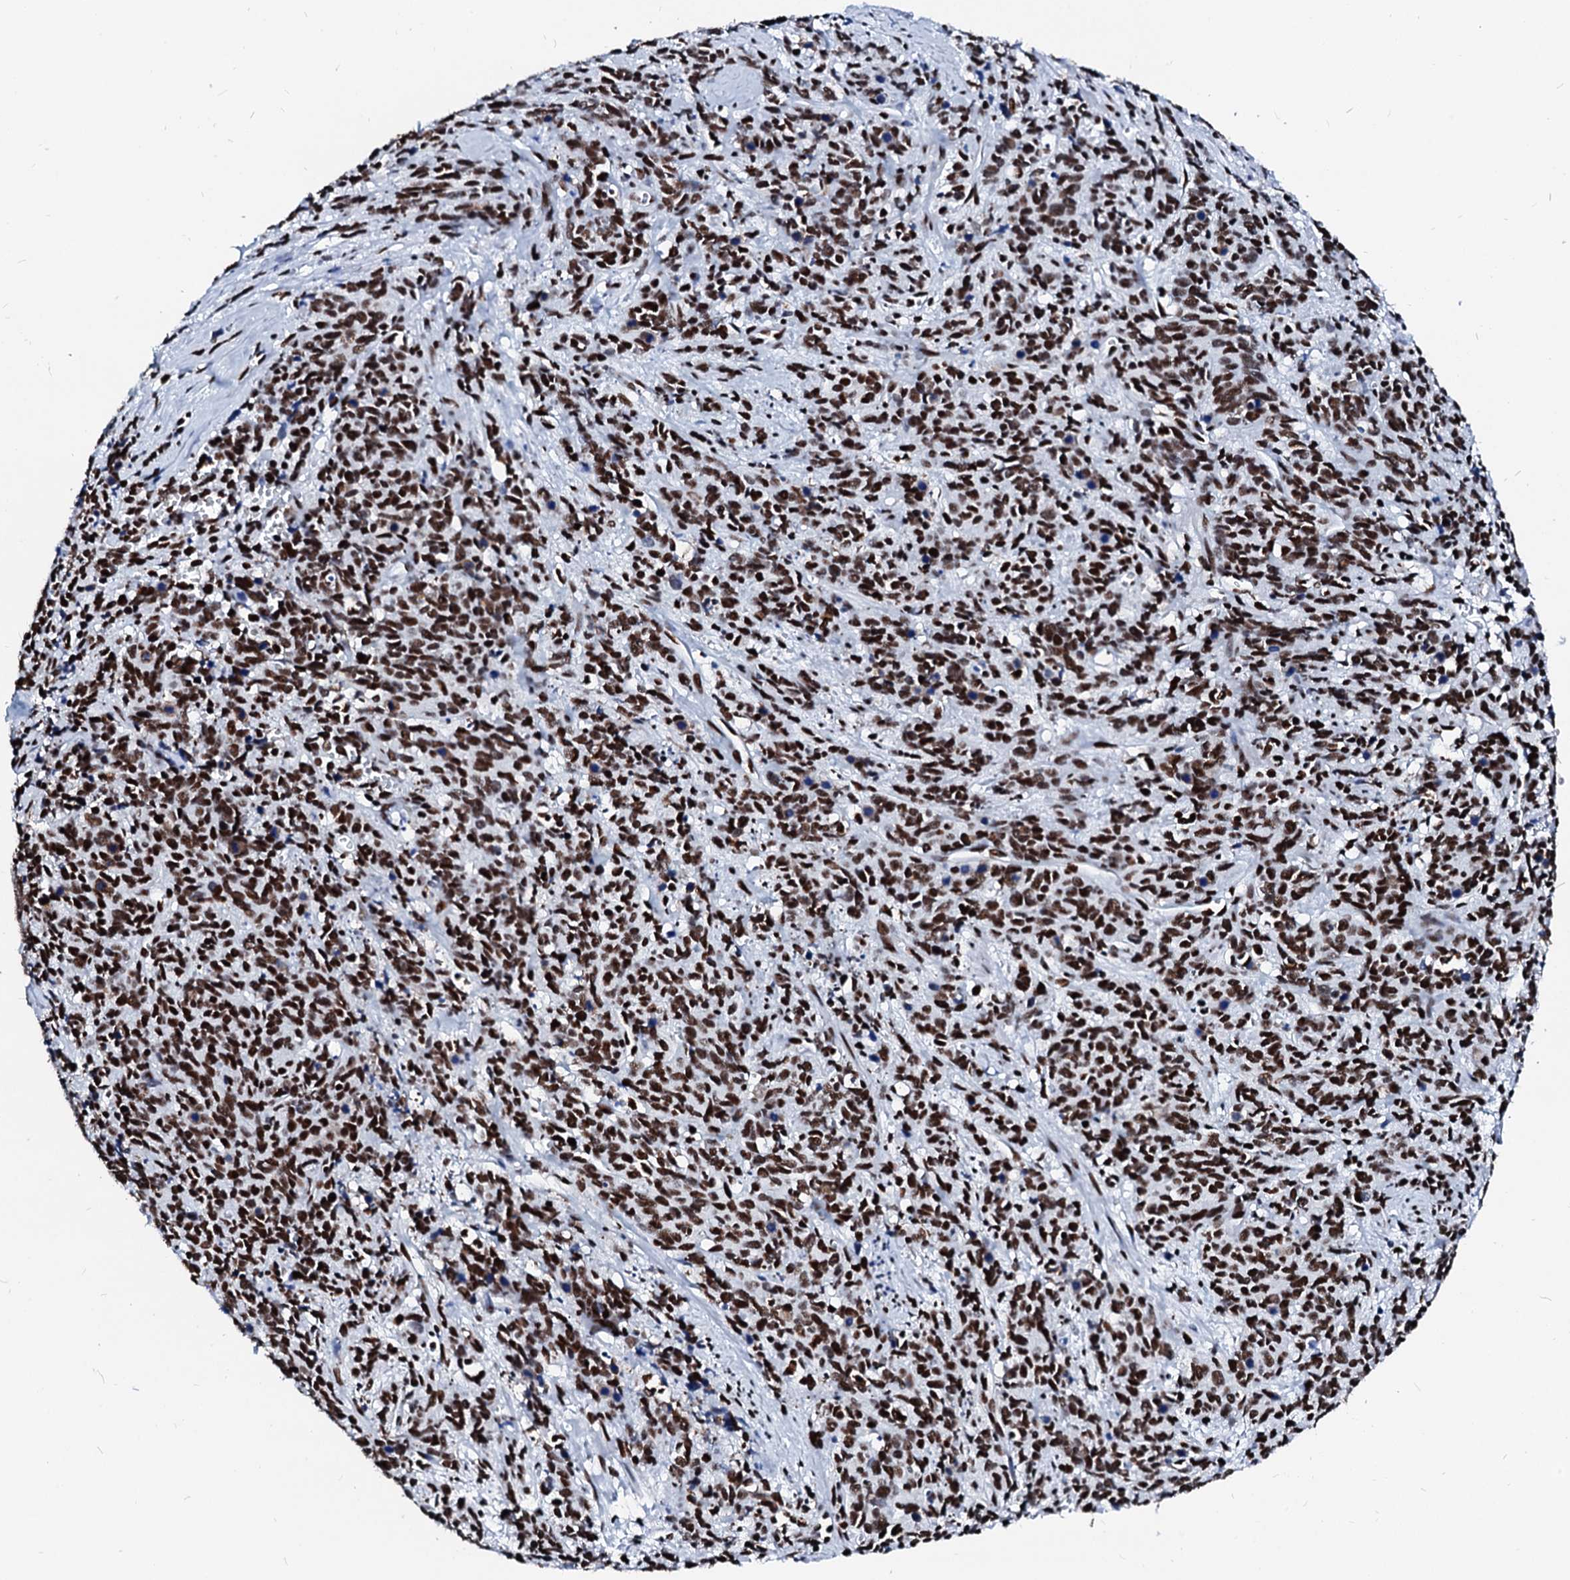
{"staining": {"intensity": "strong", "quantity": ">75%", "location": "nuclear"}, "tissue": "cervical cancer", "cell_type": "Tumor cells", "image_type": "cancer", "snomed": [{"axis": "morphology", "description": "Squamous cell carcinoma, NOS"}, {"axis": "topography", "description": "Cervix"}], "caption": "Immunohistochemistry histopathology image of neoplastic tissue: human cervical cancer (squamous cell carcinoma) stained using immunohistochemistry (IHC) exhibits high levels of strong protein expression localized specifically in the nuclear of tumor cells, appearing as a nuclear brown color.", "gene": "RALY", "patient": {"sex": "female", "age": 60}}